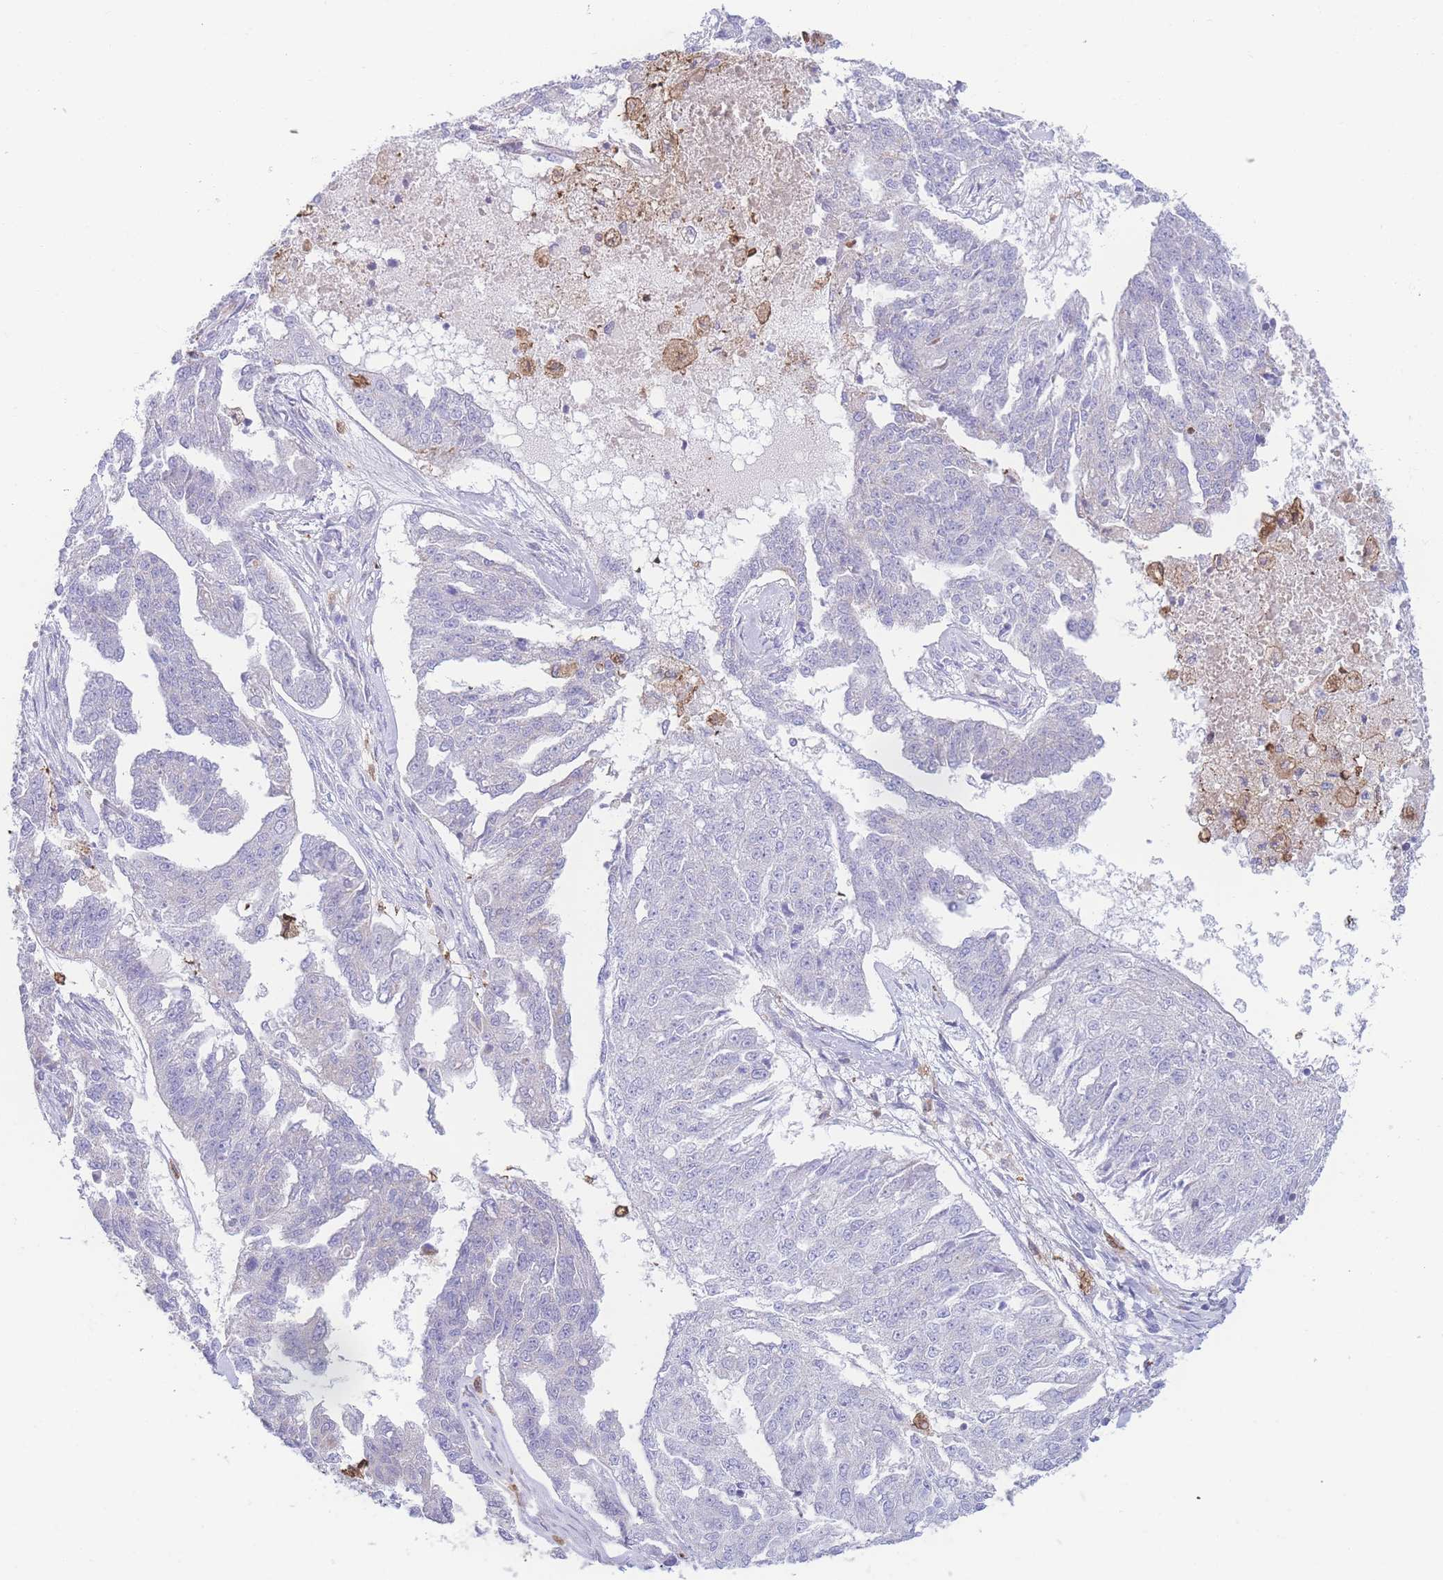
{"staining": {"intensity": "negative", "quantity": "none", "location": "none"}, "tissue": "ovarian cancer", "cell_type": "Tumor cells", "image_type": "cancer", "snomed": [{"axis": "morphology", "description": "Cystadenocarcinoma, serous, NOS"}, {"axis": "topography", "description": "Ovary"}], "caption": "IHC histopathology image of neoplastic tissue: ovarian cancer (serous cystadenocarcinoma) stained with DAB reveals no significant protein expression in tumor cells.", "gene": "NBEAL1", "patient": {"sex": "female", "age": 58}}